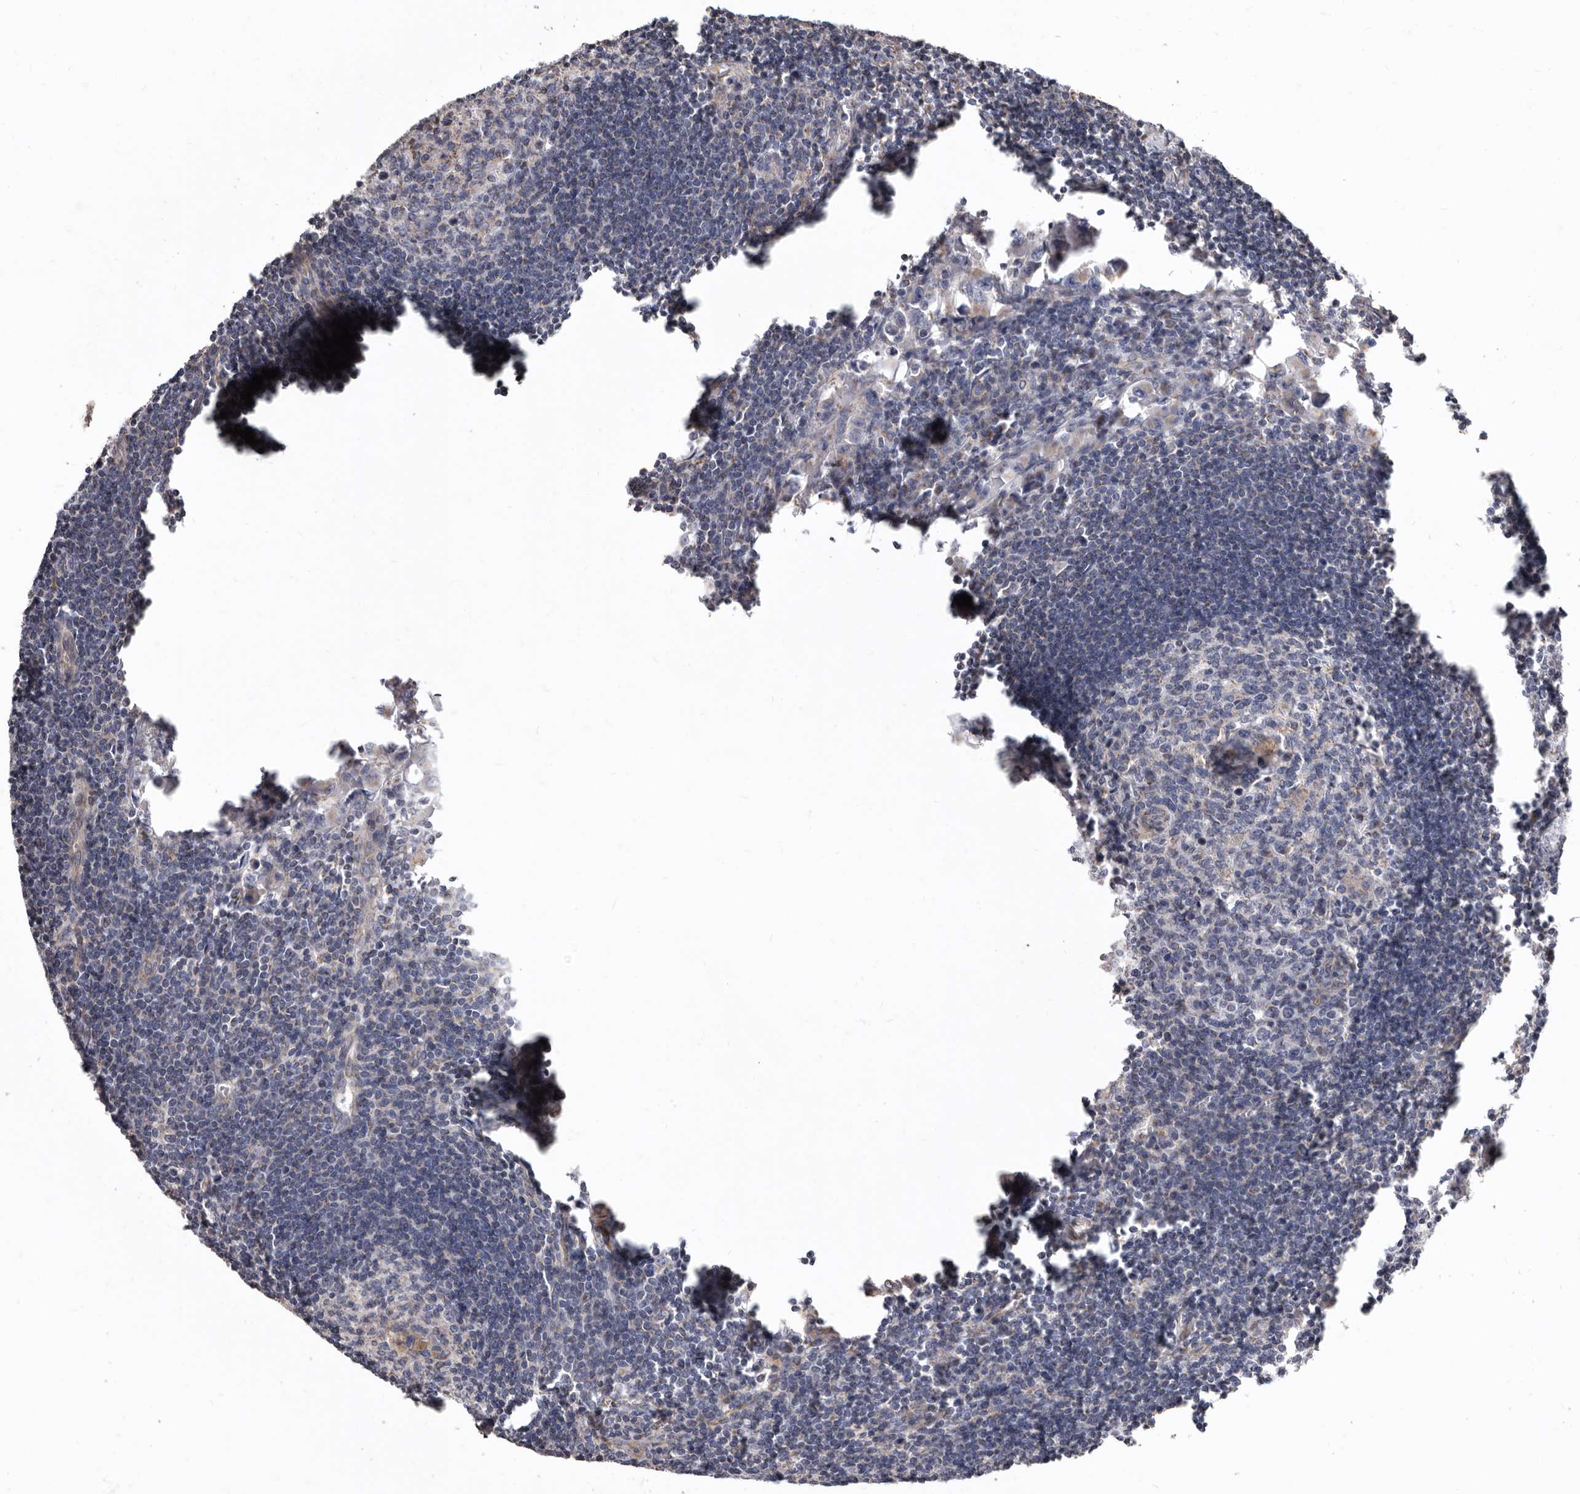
{"staining": {"intensity": "weak", "quantity": "<25%", "location": "cytoplasmic/membranous"}, "tissue": "lymph node", "cell_type": "Germinal center cells", "image_type": "normal", "snomed": [{"axis": "morphology", "description": "Normal tissue, NOS"}, {"axis": "morphology", "description": "Malignant melanoma, Metastatic site"}, {"axis": "topography", "description": "Lymph node"}], "caption": "This is a histopathology image of IHC staining of unremarkable lymph node, which shows no staining in germinal center cells.", "gene": "FMO2", "patient": {"sex": "male", "age": 41}}